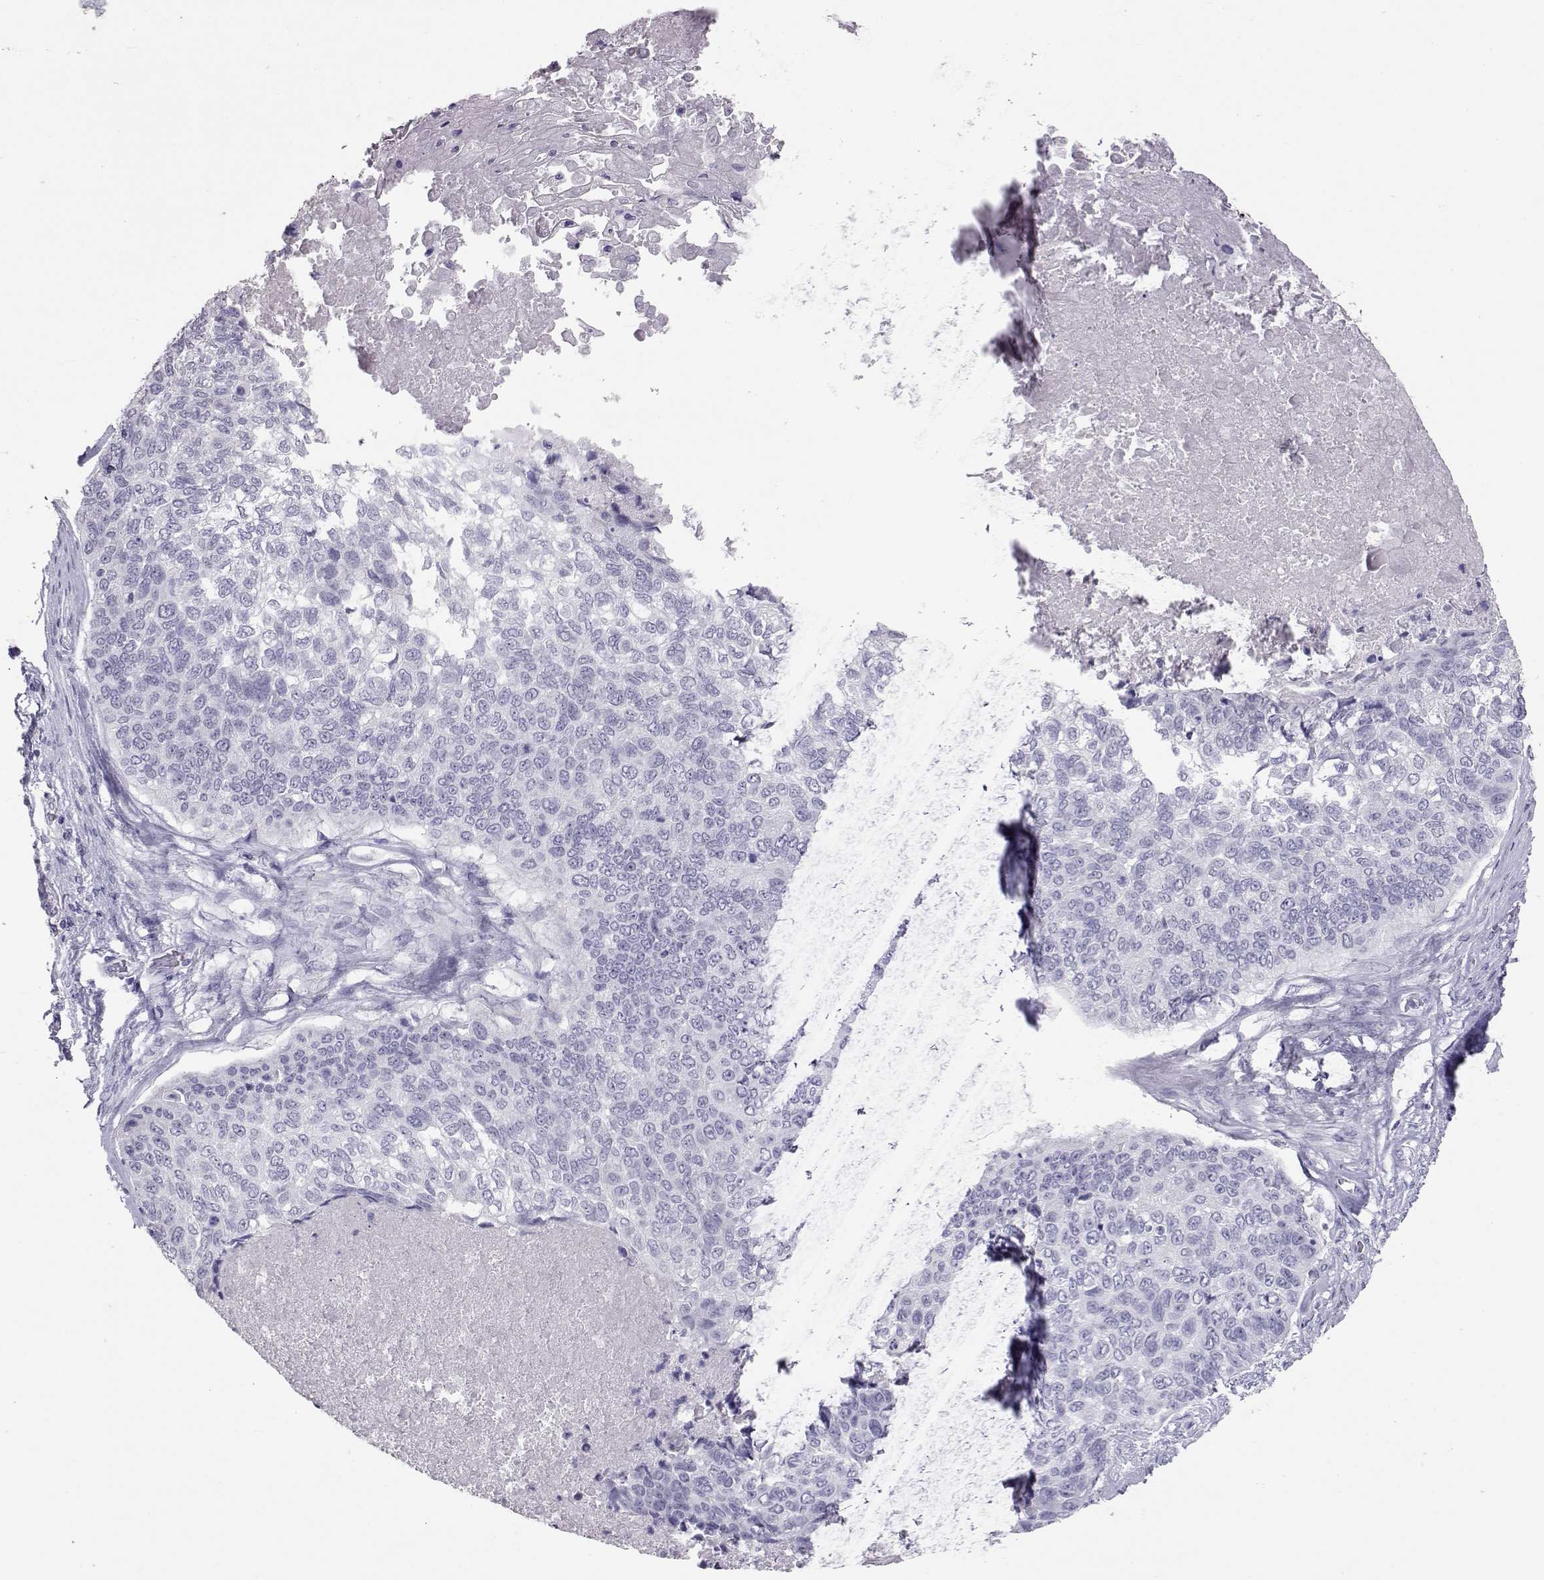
{"staining": {"intensity": "negative", "quantity": "none", "location": "none"}, "tissue": "lung cancer", "cell_type": "Tumor cells", "image_type": "cancer", "snomed": [{"axis": "morphology", "description": "Squamous cell carcinoma, NOS"}, {"axis": "topography", "description": "Lung"}], "caption": "This is a photomicrograph of immunohistochemistry (IHC) staining of squamous cell carcinoma (lung), which shows no positivity in tumor cells.", "gene": "PMCH", "patient": {"sex": "male", "age": 69}}